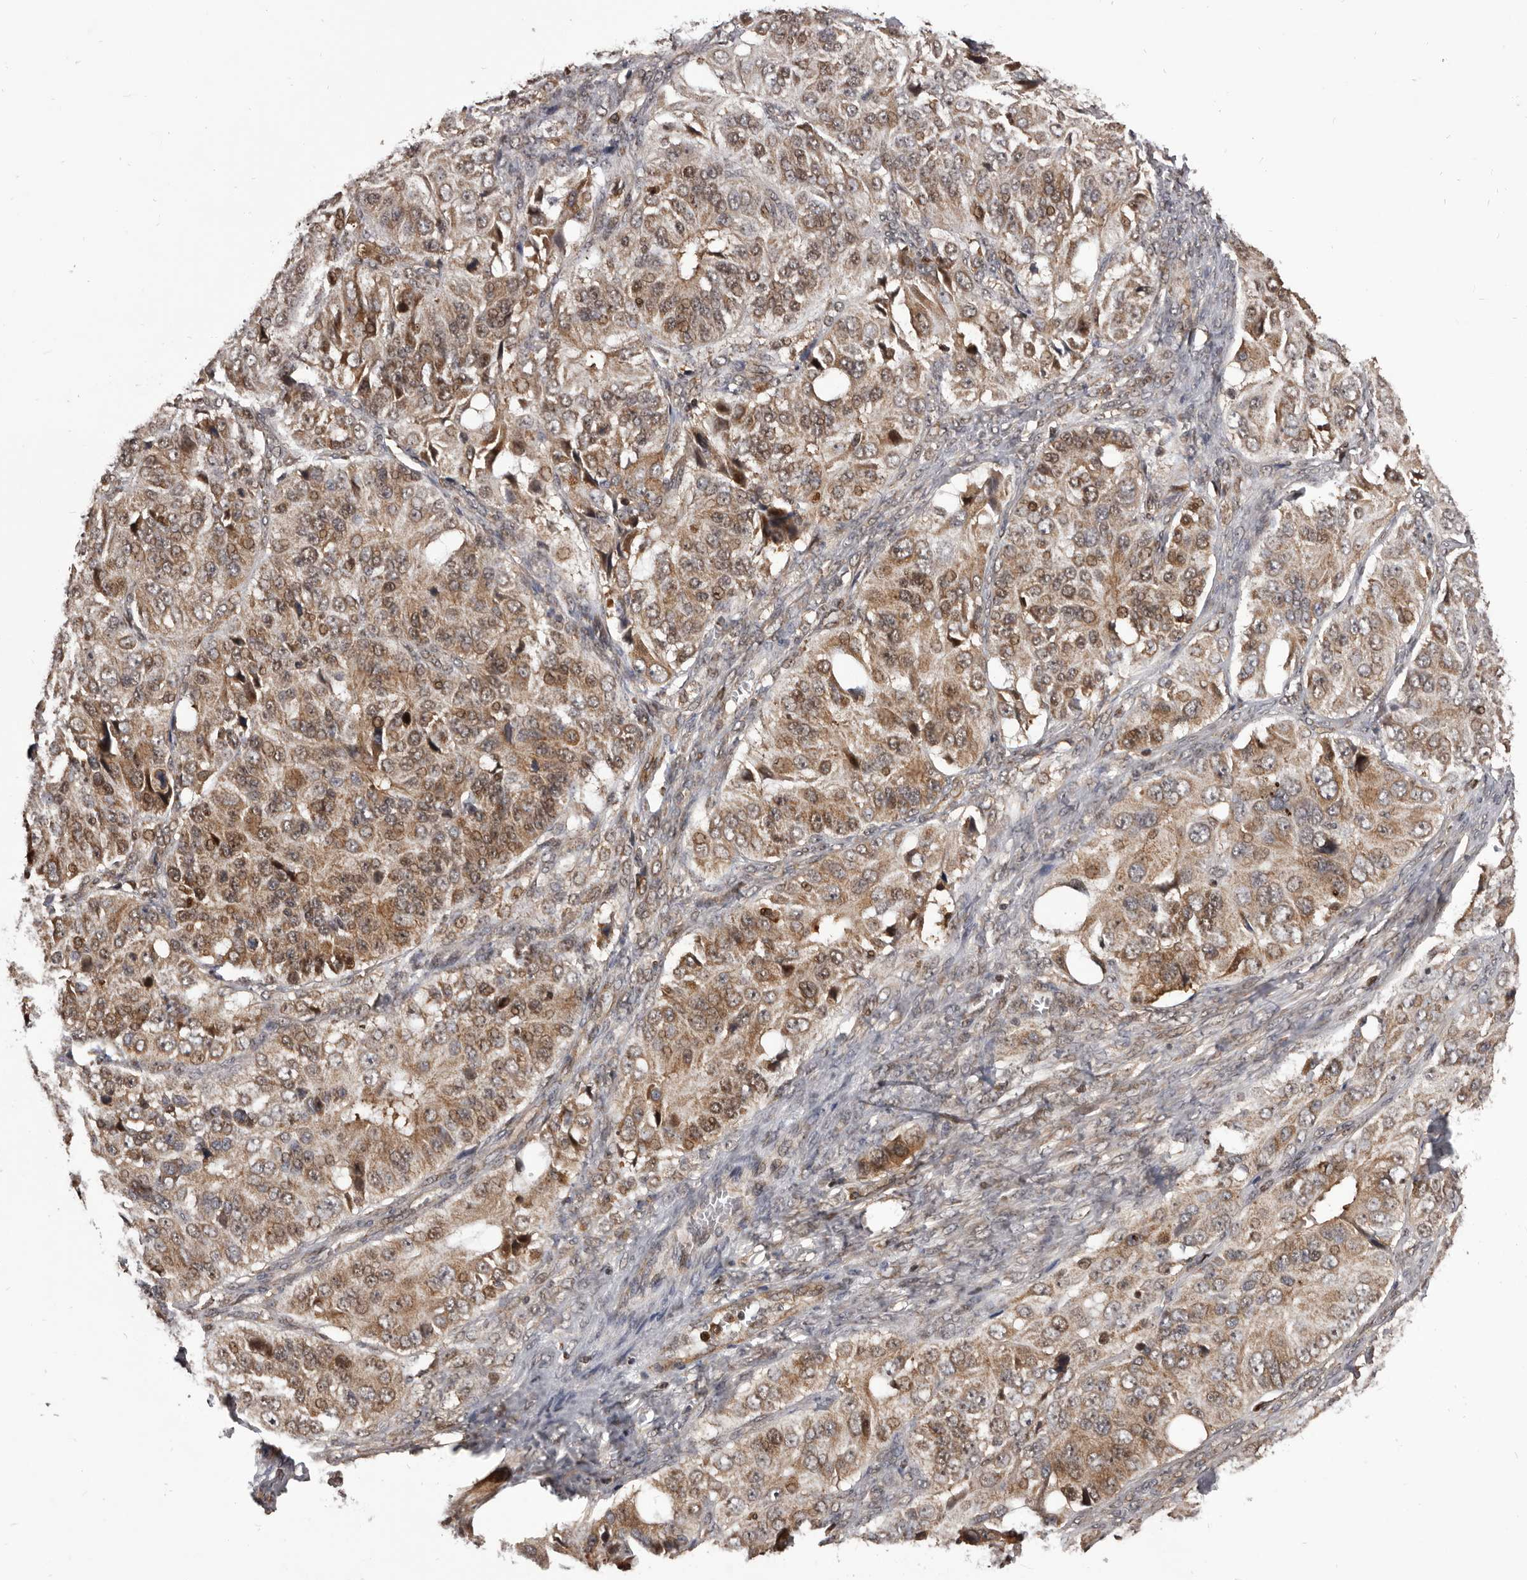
{"staining": {"intensity": "moderate", "quantity": ">75%", "location": "cytoplasmic/membranous"}, "tissue": "ovarian cancer", "cell_type": "Tumor cells", "image_type": "cancer", "snomed": [{"axis": "morphology", "description": "Carcinoma, endometroid"}, {"axis": "topography", "description": "Ovary"}], "caption": "IHC (DAB) staining of ovarian cancer (endometroid carcinoma) shows moderate cytoplasmic/membranous protein positivity in about >75% of tumor cells. The protein is shown in brown color, while the nuclei are stained blue.", "gene": "MAP3K14", "patient": {"sex": "female", "age": 51}}